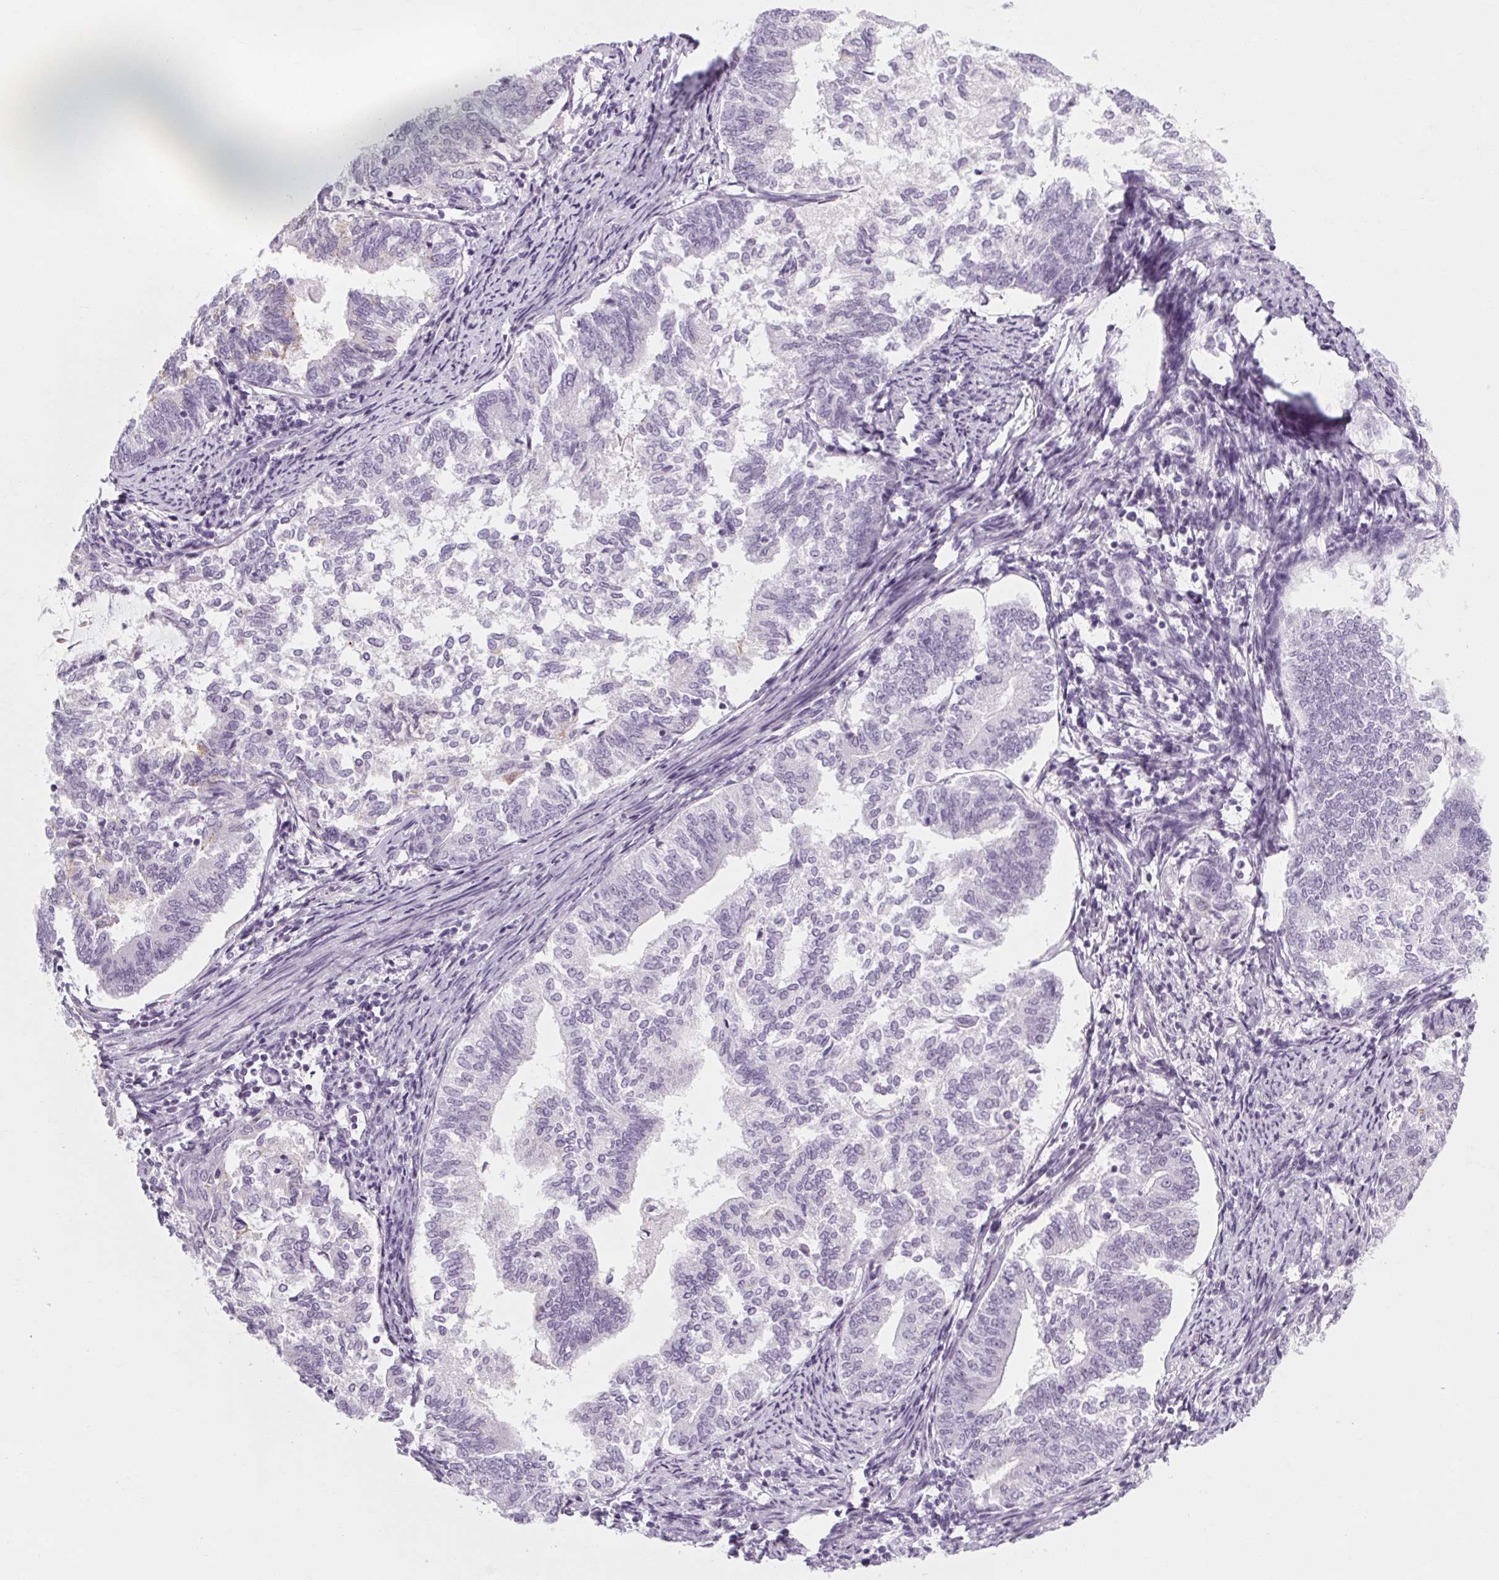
{"staining": {"intensity": "negative", "quantity": "none", "location": "none"}, "tissue": "endometrial cancer", "cell_type": "Tumor cells", "image_type": "cancer", "snomed": [{"axis": "morphology", "description": "Adenocarcinoma, NOS"}, {"axis": "topography", "description": "Endometrium"}], "caption": "This is an immunohistochemistry (IHC) histopathology image of endometrial cancer. There is no staining in tumor cells.", "gene": "POMC", "patient": {"sex": "female", "age": 65}}